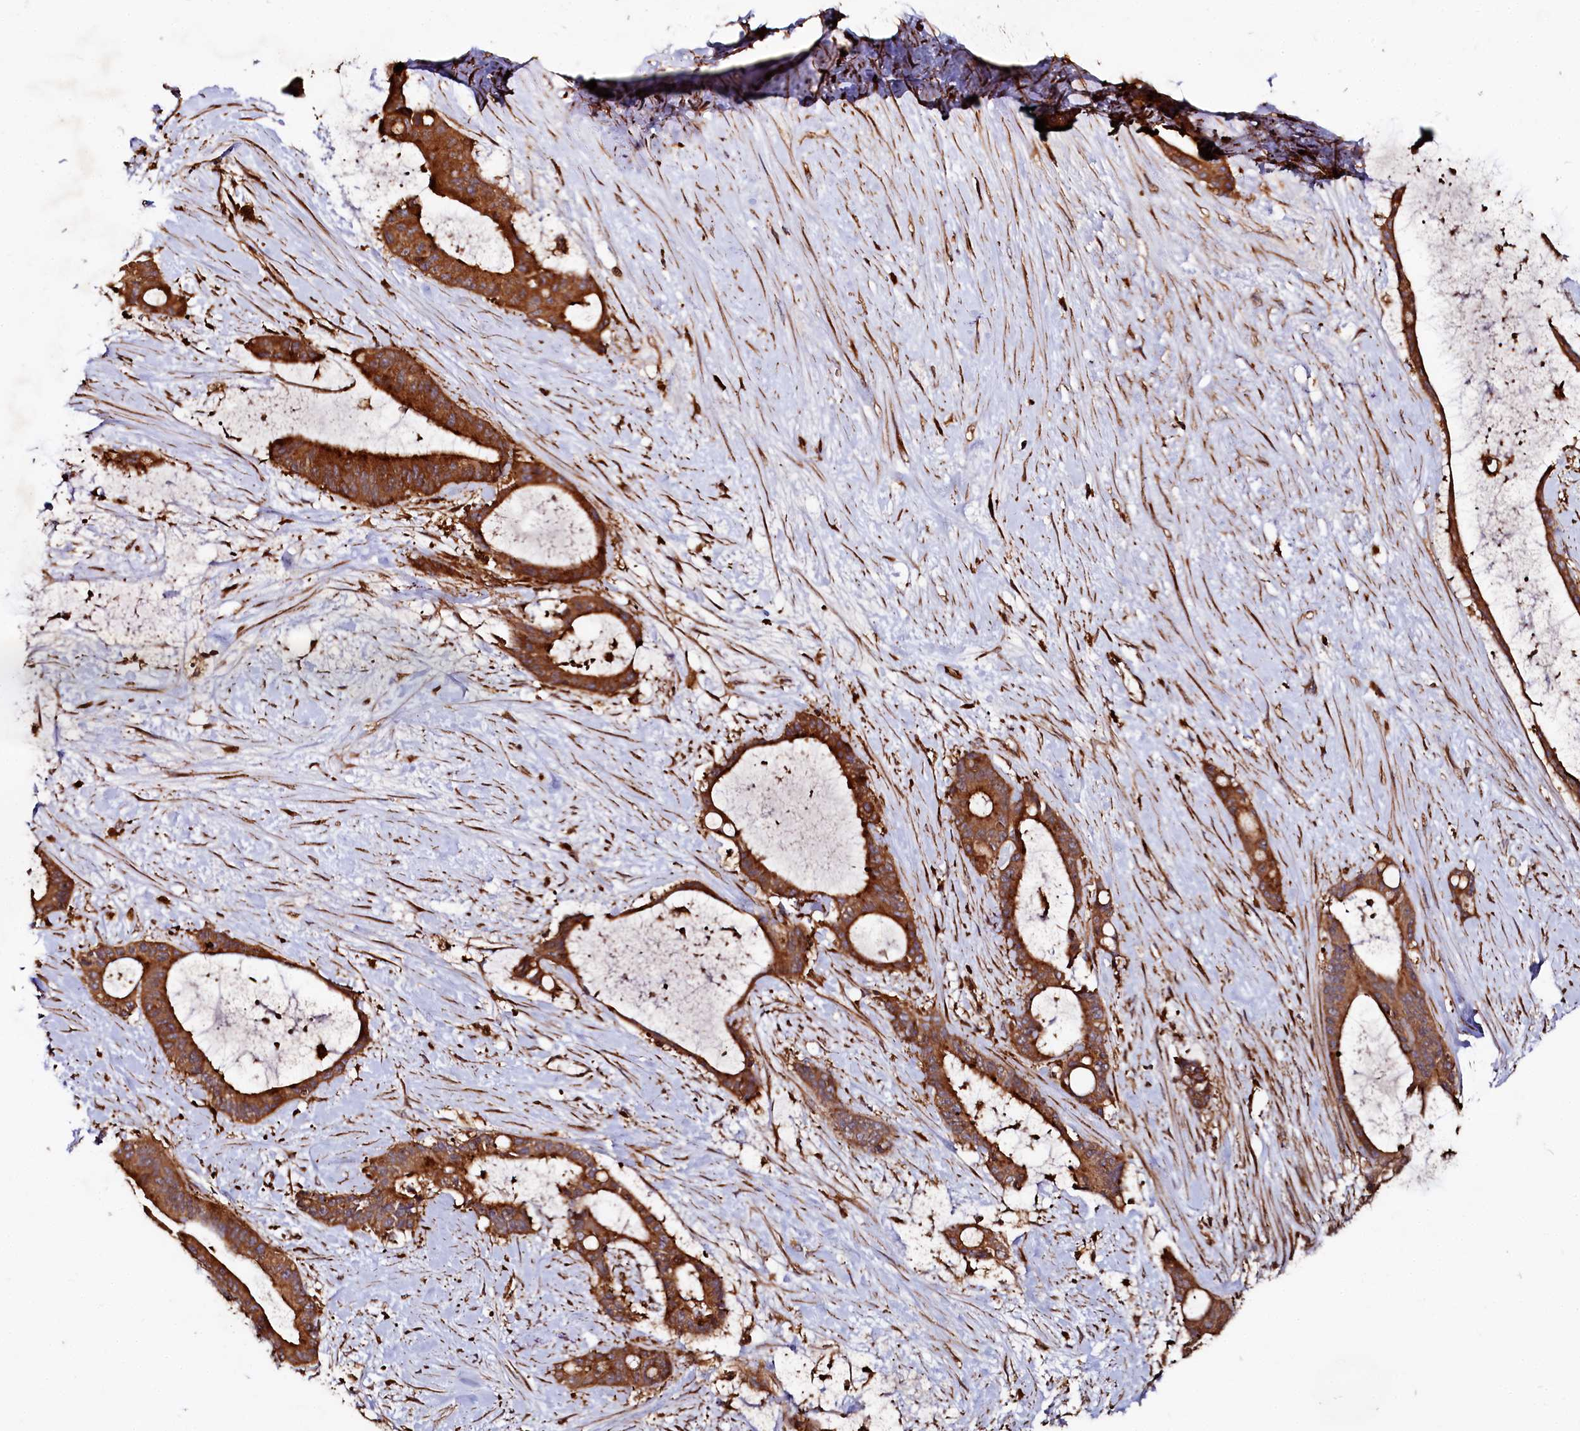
{"staining": {"intensity": "strong", "quantity": ">75%", "location": "cytoplasmic/membranous"}, "tissue": "liver cancer", "cell_type": "Tumor cells", "image_type": "cancer", "snomed": [{"axis": "morphology", "description": "Normal tissue, NOS"}, {"axis": "morphology", "description": "Cholangiocarcinoma"}, {"axis": "topography", "description": "Liver"}, {"axis": "topography", "description": "Peripheral nerve tissue"}], "caption": "Cholangiocarcinoma (liver) stained for a protein exhibits strong cytoplasmic/membranous positivity in tumor cells.", "gene": "WDR73", "patient": {"sex": "female", "age": 73}}